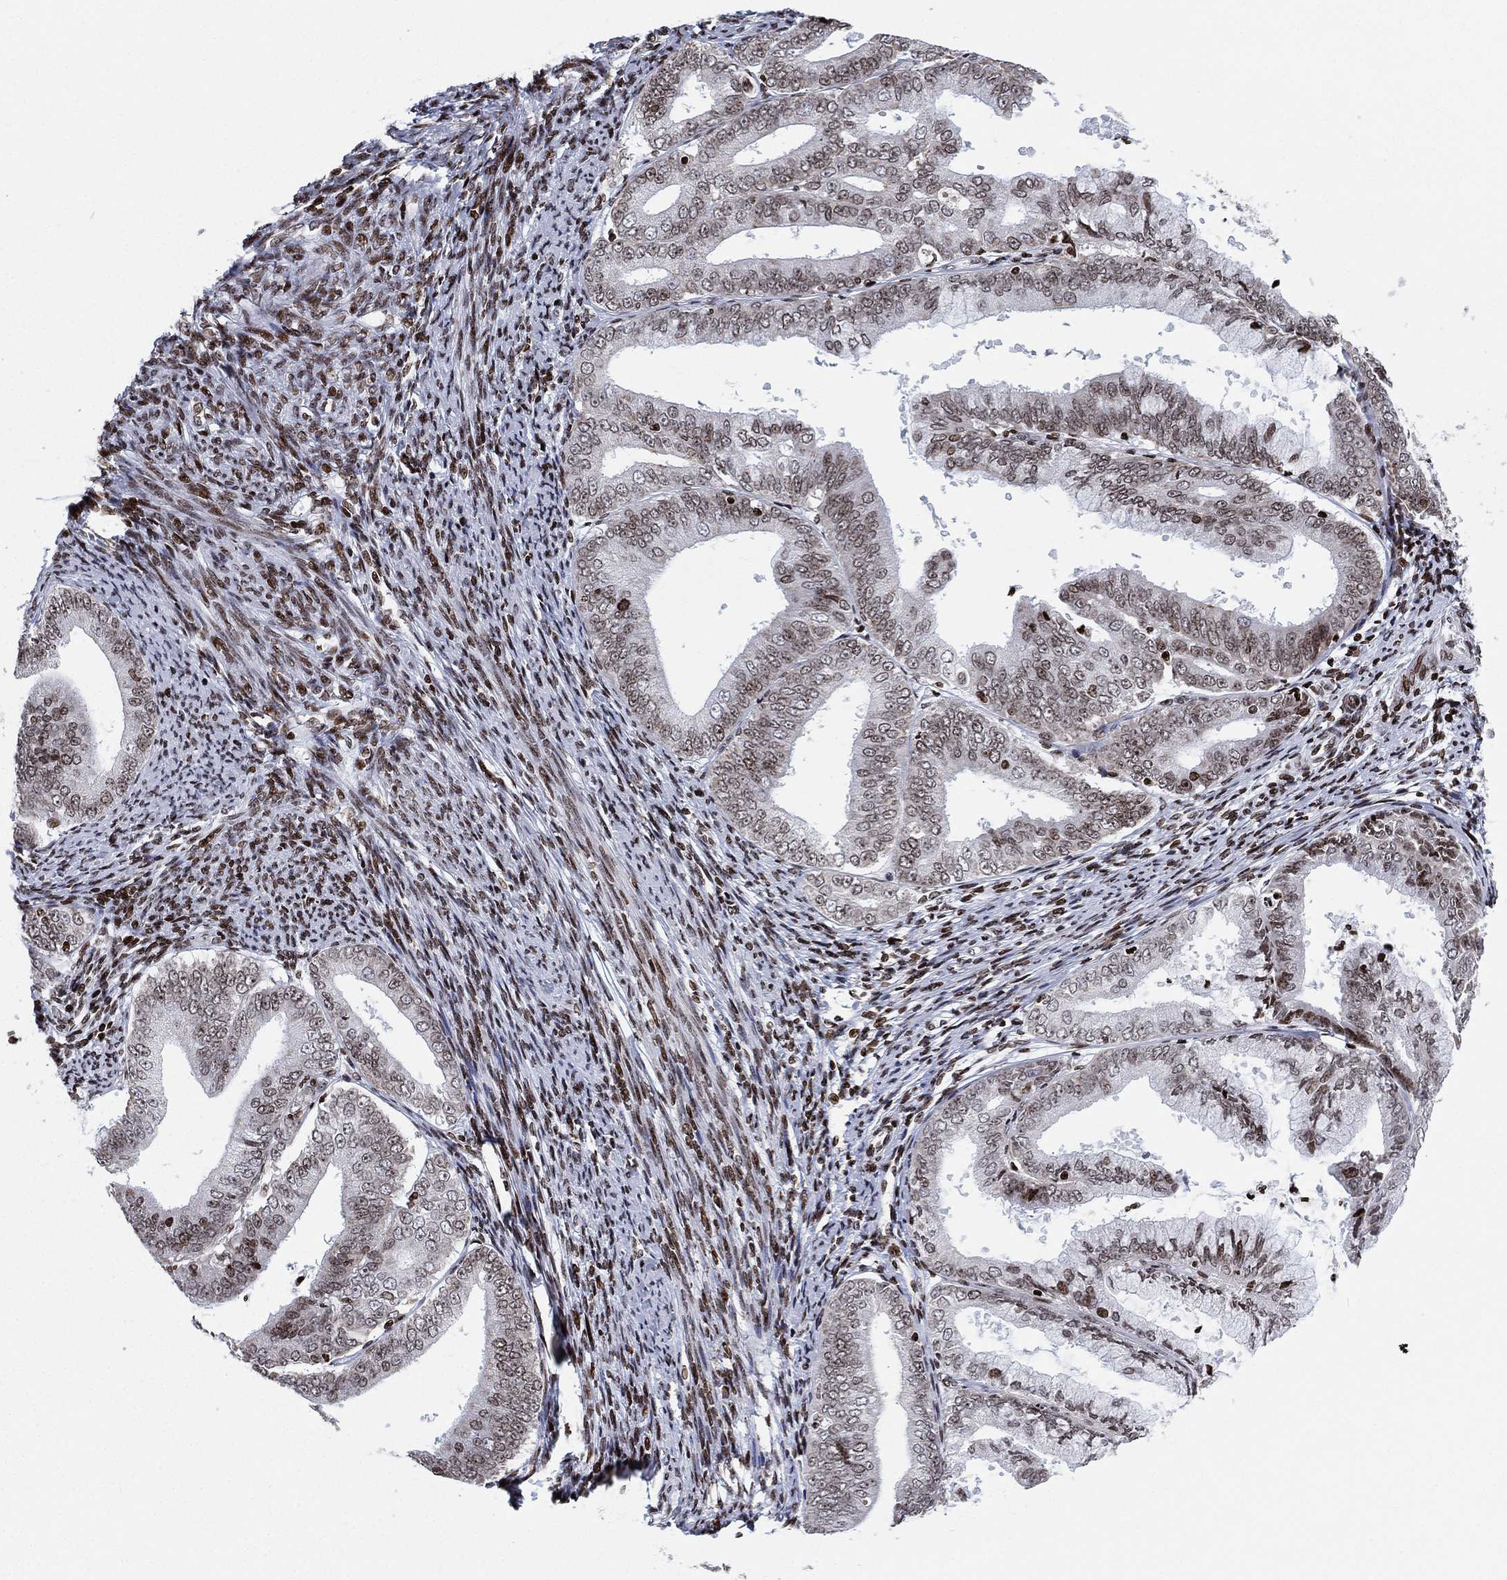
{"staining": {"intensity": "weak", "quantity": "<25%", "location": "nuclear"}, "tissue": "endometrial cancer", "cell_type": "Tumor cells", "image_type": "cancer", "snomed": [{"axis": "morphology", "description": "Adenocarcinoma, NOS"}, {"axis": "topography", "description": "Endometrium"}], "caption": "There is no significant positivity in tumor cells of adenocarcinoma (endometrial). Brightfield microscopy of IHC stained with DAB (3,3'-diaminobenzidine) (brown) and hematoxylin (blue), captured at high magnification.", "gene": "MFSD14A", "patient": {"sex": "female", "age": 63}}